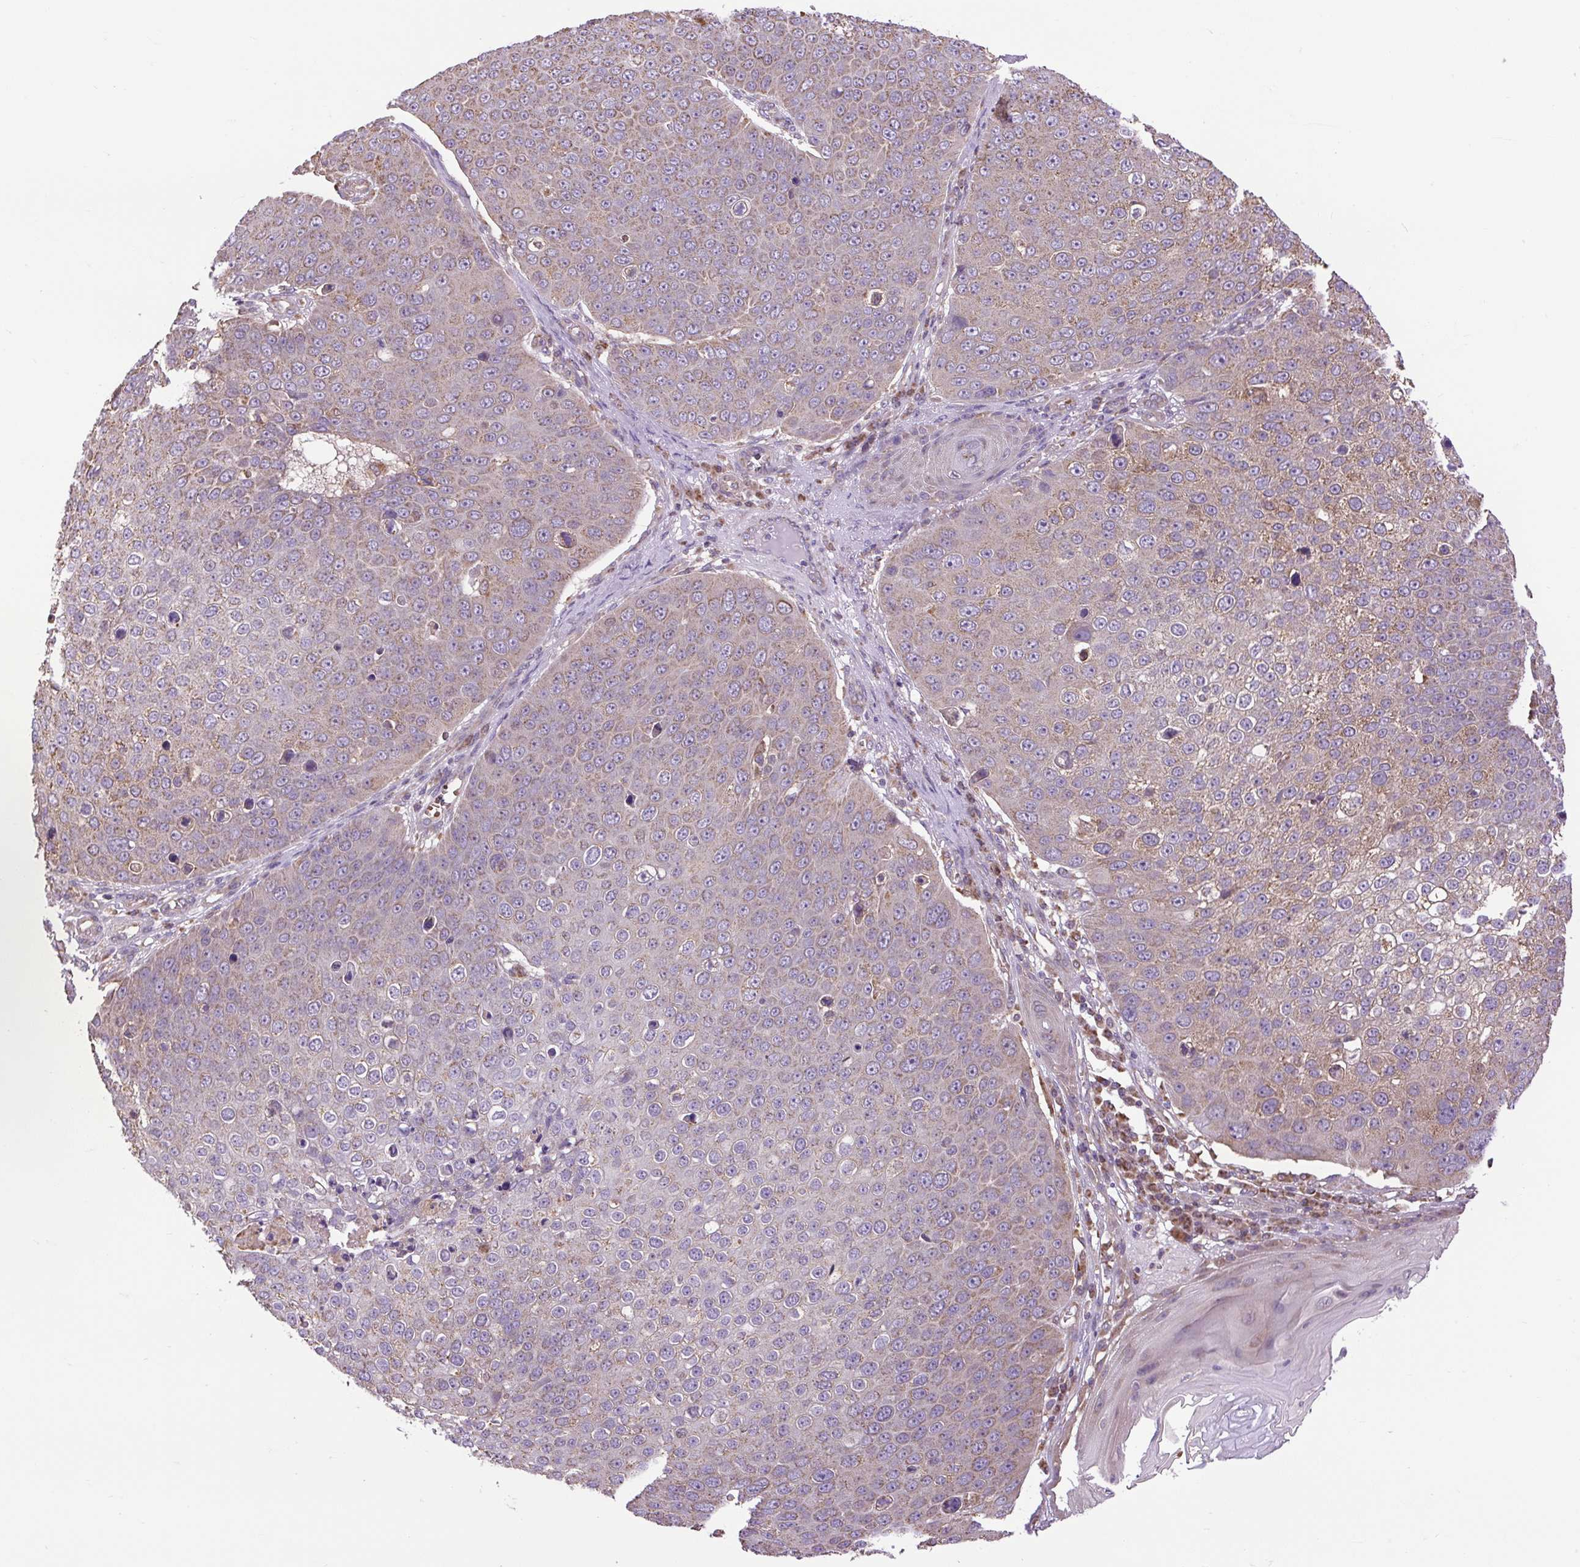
{"staining": {"intensity": "weak", "quantity": "25%-75%", "location": "cytoplasmic/membranous"}, "tissue": "skin cancer", "cell_type": "Tumor cells", "image_type": "cancer", "snomed": [{"axis": "morphology", "description": "Squamous cell carcinoma, NOS"}, {"axis": "topography", "description": "Skin"}], "caption": "Brown immunohistochemical staining in skin squamous cell carcinoma demonstrates weak cytoplasmic/membranous expression in about 25%-75% of tumor cells.", "gene": "PLCG1", "patient": {"sex": "male", "age": 71}}